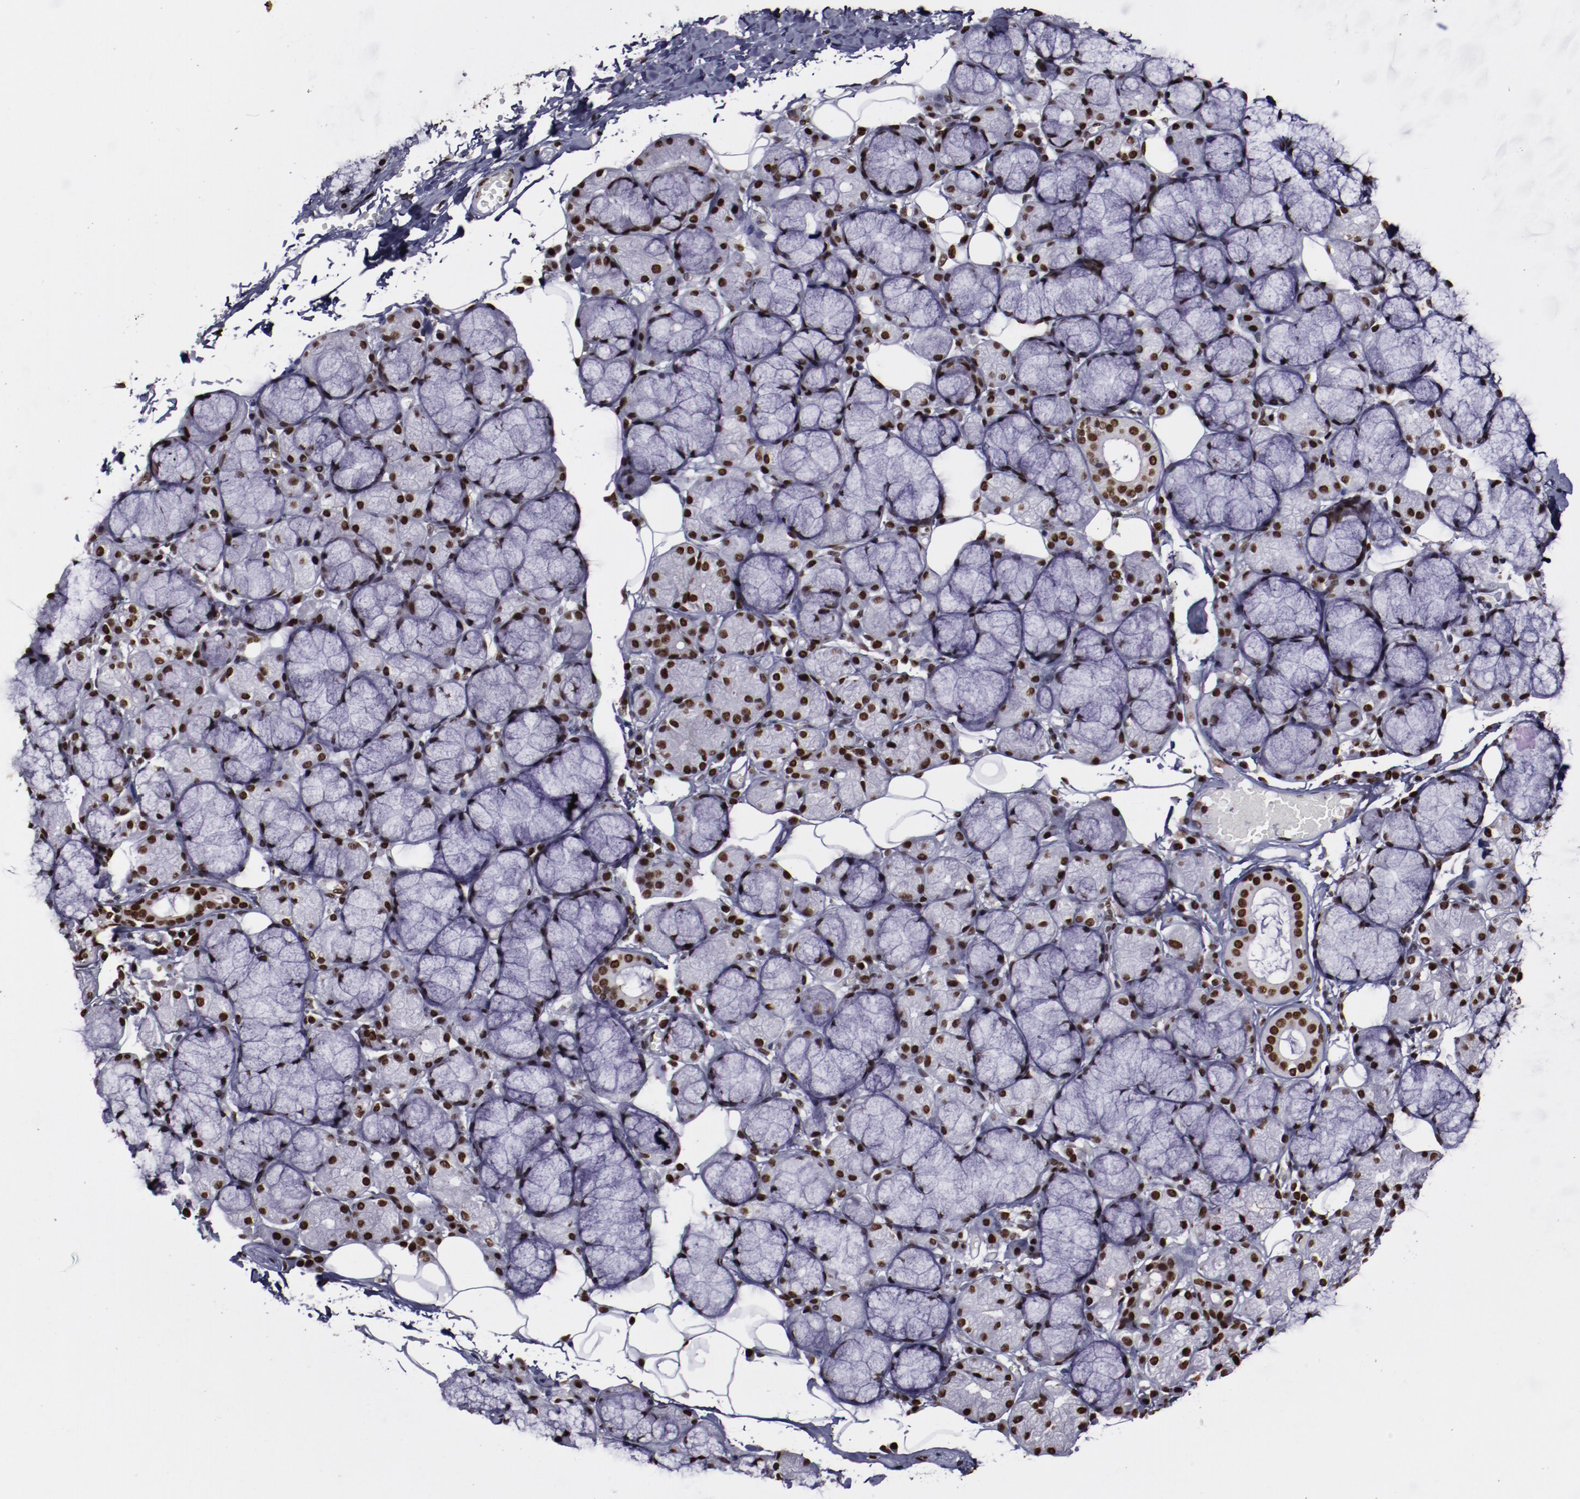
{"staining": {"intensity": "moderate", "quantity": ">75%", "location": "nuclear"}, "tissue": "salivary gland", "cell_type": "Glandular cells", "image_type": "normal", "snomed": [{"axis": "morphology", "description": "Normal tissue, NOS"}, {"axis": "topography", "description": "Skeletal muscle"}, {"axis": "topography", "description": "Oral tissue"}, {"axis": "topography", "description": "Salivary gland"}, {"axis": "topography", "description": "Peripheral nerve tissue"}], "caption": "A brown stain labels moderate nuclear positivity of a protein in glandular cells of benign salivary gland. The protein is shown in brown color, while the nuclei are stained blue.", "gene": "APEX1", "patient": {"sex": "male", "age": 54}}